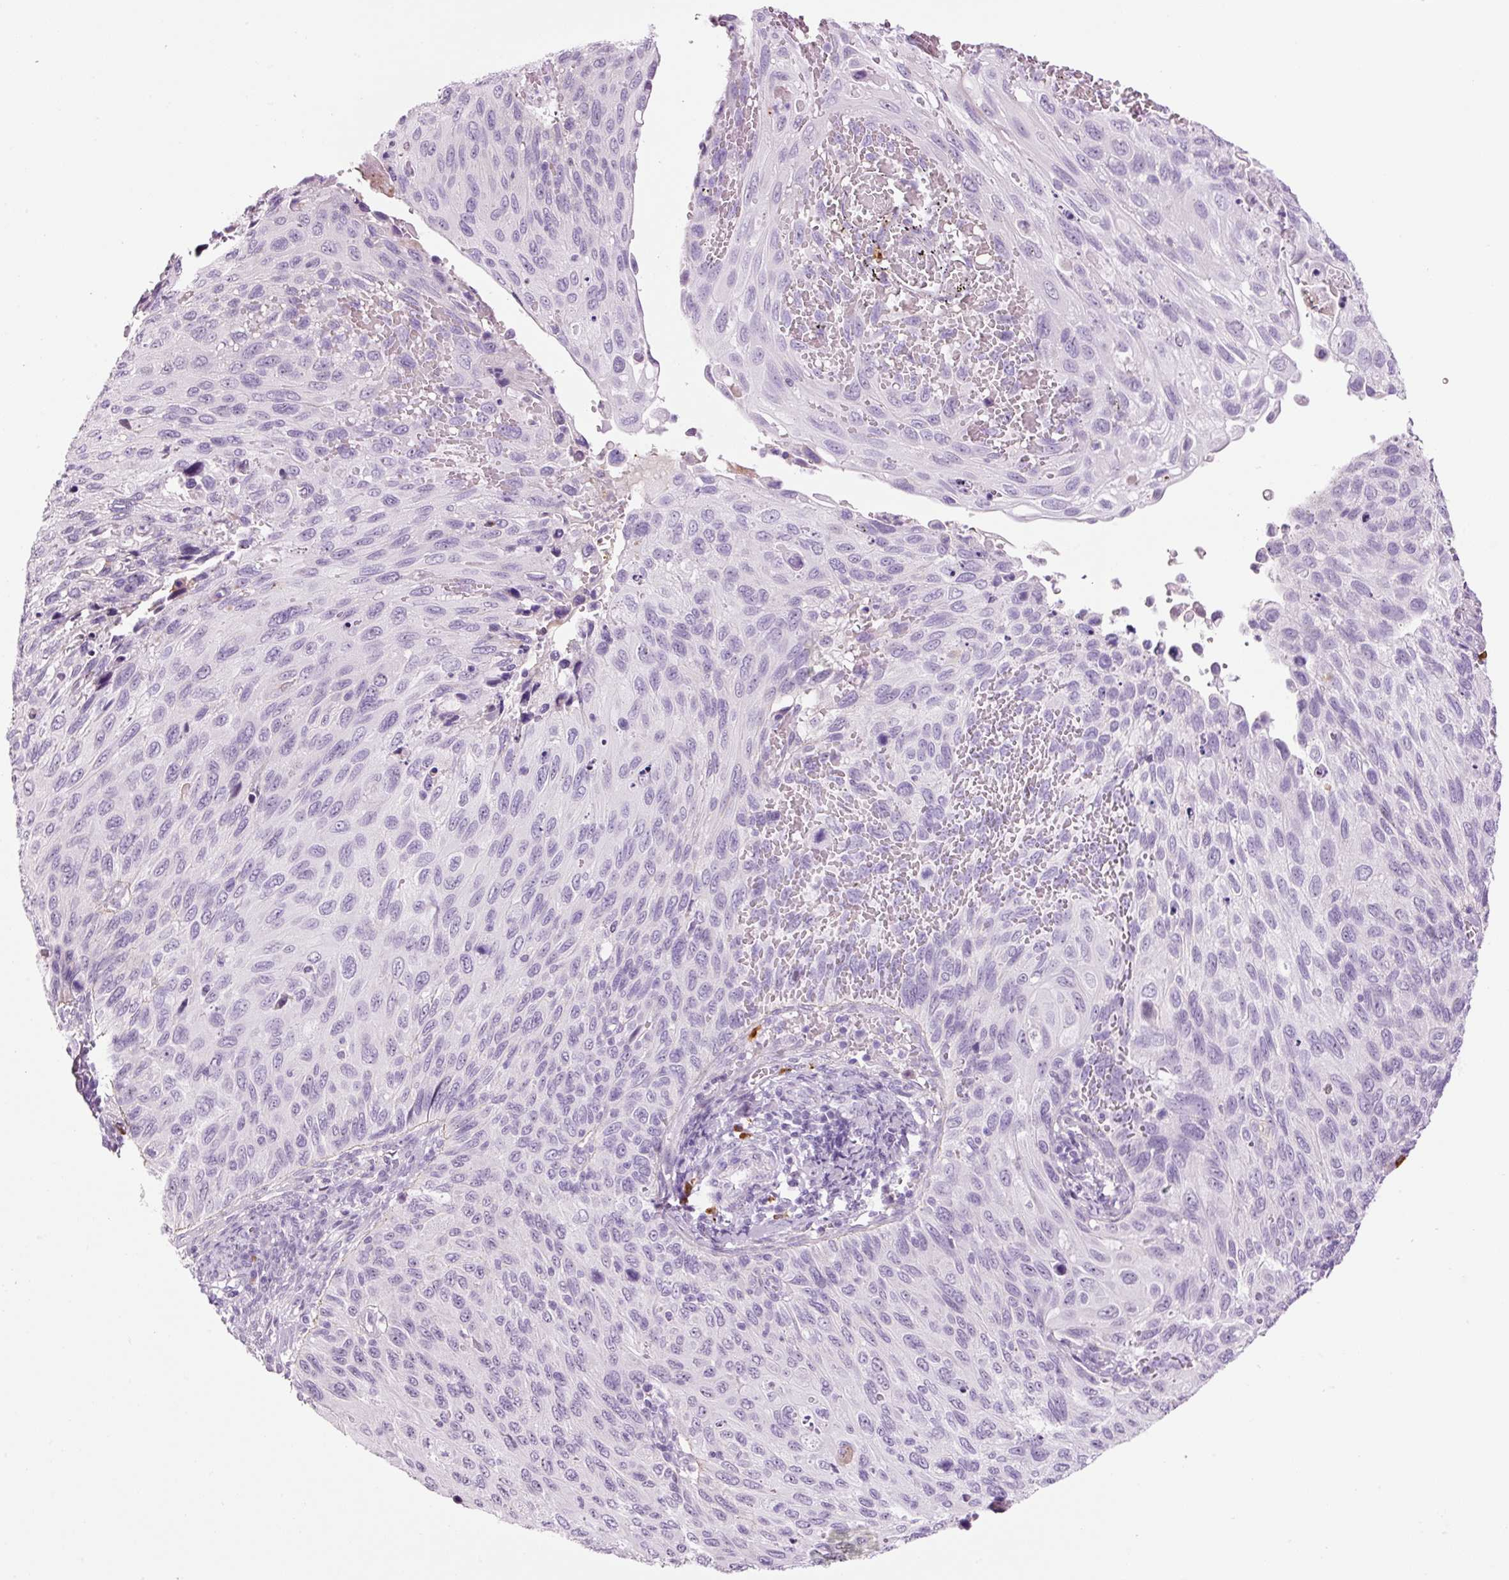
{"staining": {"intensity": "negative", "quantity": "none", "location": "none"}, "tissue": "cervical cancer", "cell_type": "Tumor cells", "image_type": "cancer", "snomed": [{"axis": "morphology", "description": "Squamous cell carcinoma, NOS"}, {"axis": "topography", "description": "Cervix"}], "caption": "Immunohistochemical staining of human squamous cell carcinoma (cervical) displays no significant expression in tumor cells. Brightfield microscopy of IHC stained with DAB (brown) and hematoxylin (blue), captured at high magnification.", "gene": "KLF1", "patient": {"sex": "female", "age": 70}}